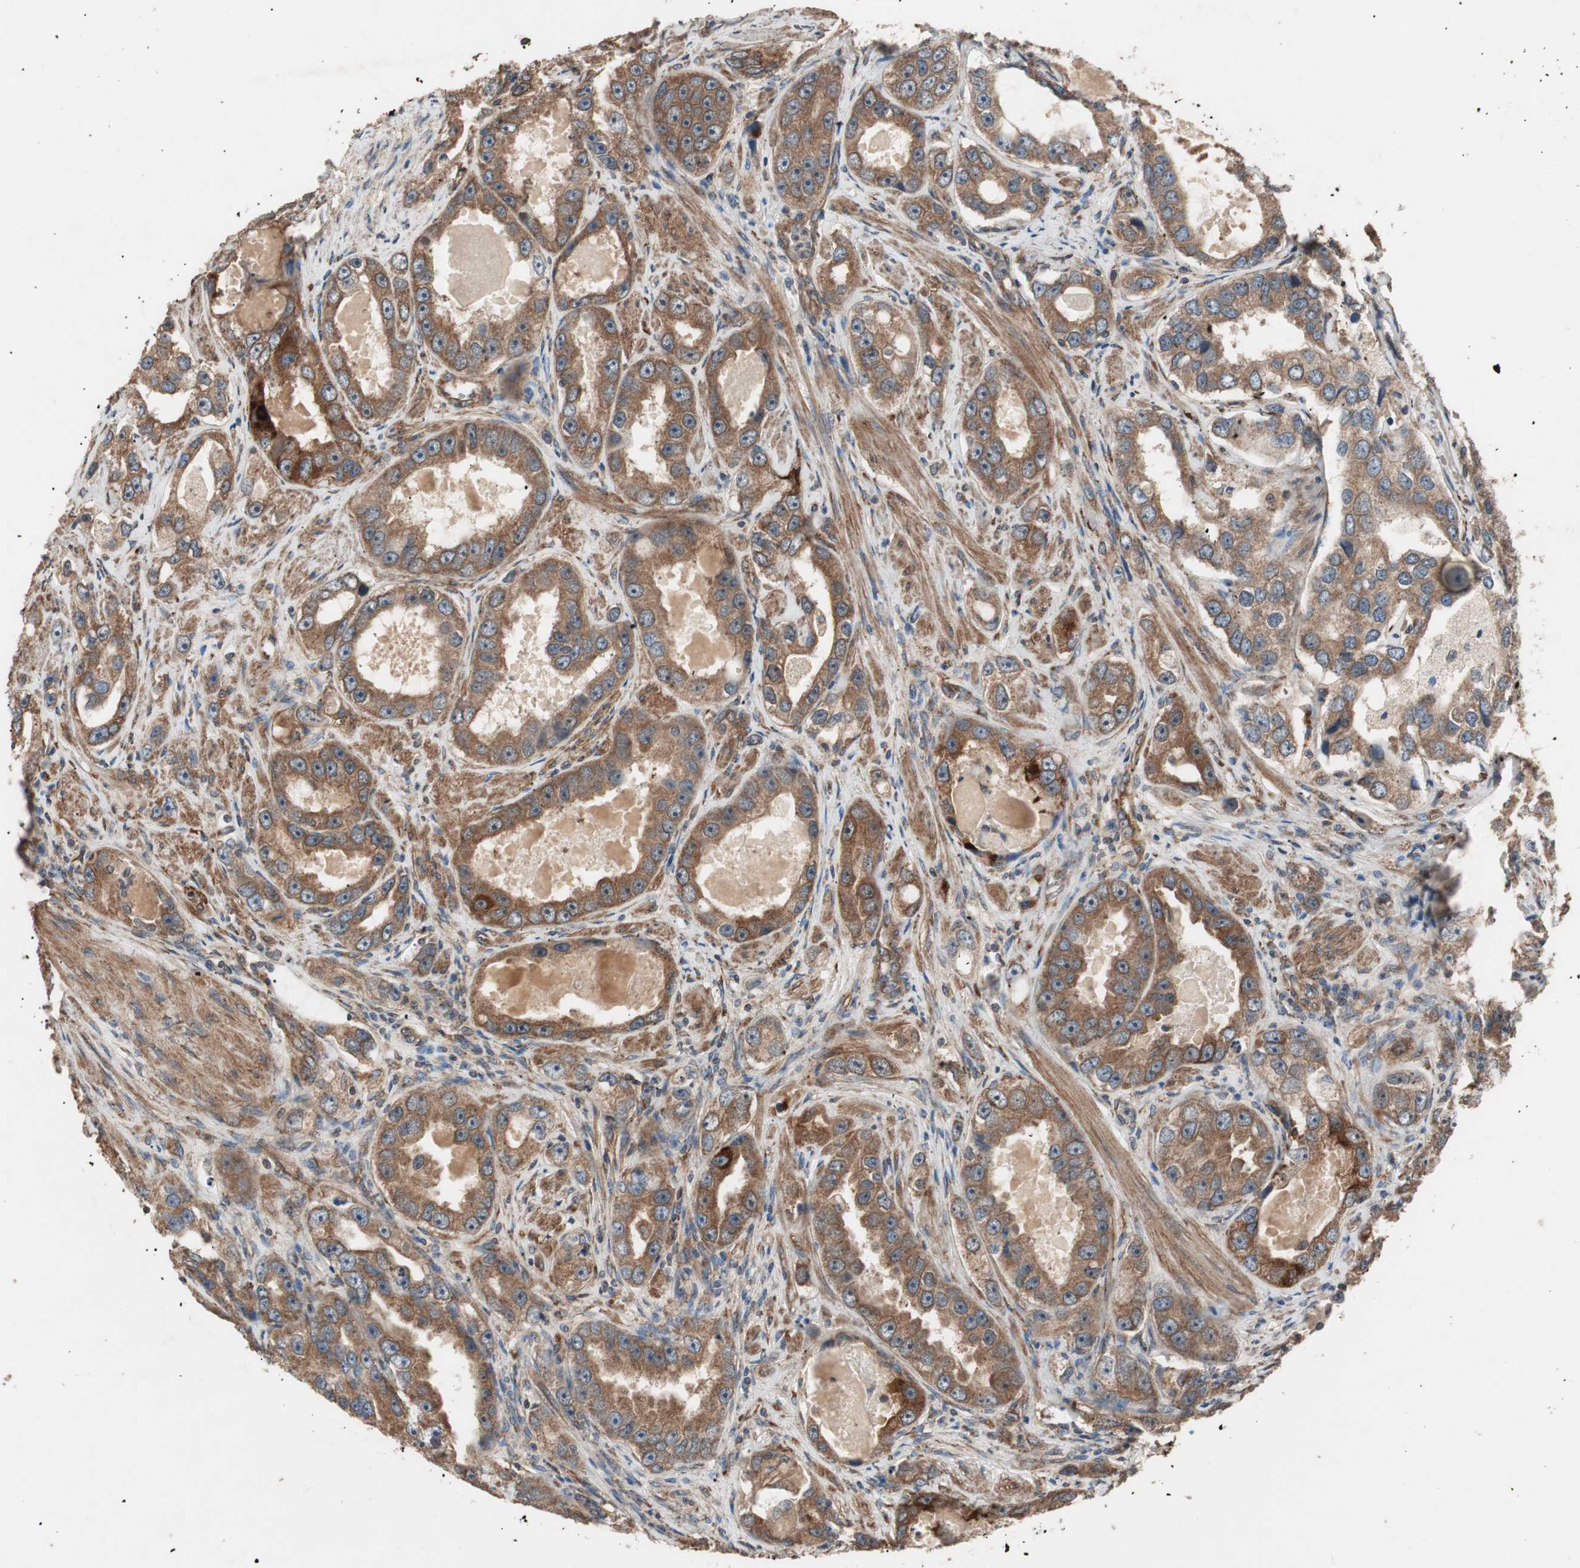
{"staining": {"intensity": "strong", "quantity": ">75%", "location": "cytoplasmic/membranous"}, "tissue": "prostate cancer", "cell_type": "Tumor cells", "image_type": "cancer", "snomed": [{"axis": "morphology", "description": "Adenocarcinoma, High grade"}, {"axis": "topography", "description": "Prostate"}], "caption": "Immunohistochemical staining of prostate adenocarcinoma (high-grade) demonstrates strong cytoplasmic/membranous protein staining in about >75% of tumor cells. Immunohistochemistry (ihc) stains the protein in brown and the nuclei are stained blue.", "gene": "LZTS1", "patient": {"sex": "male", "age": 63}}